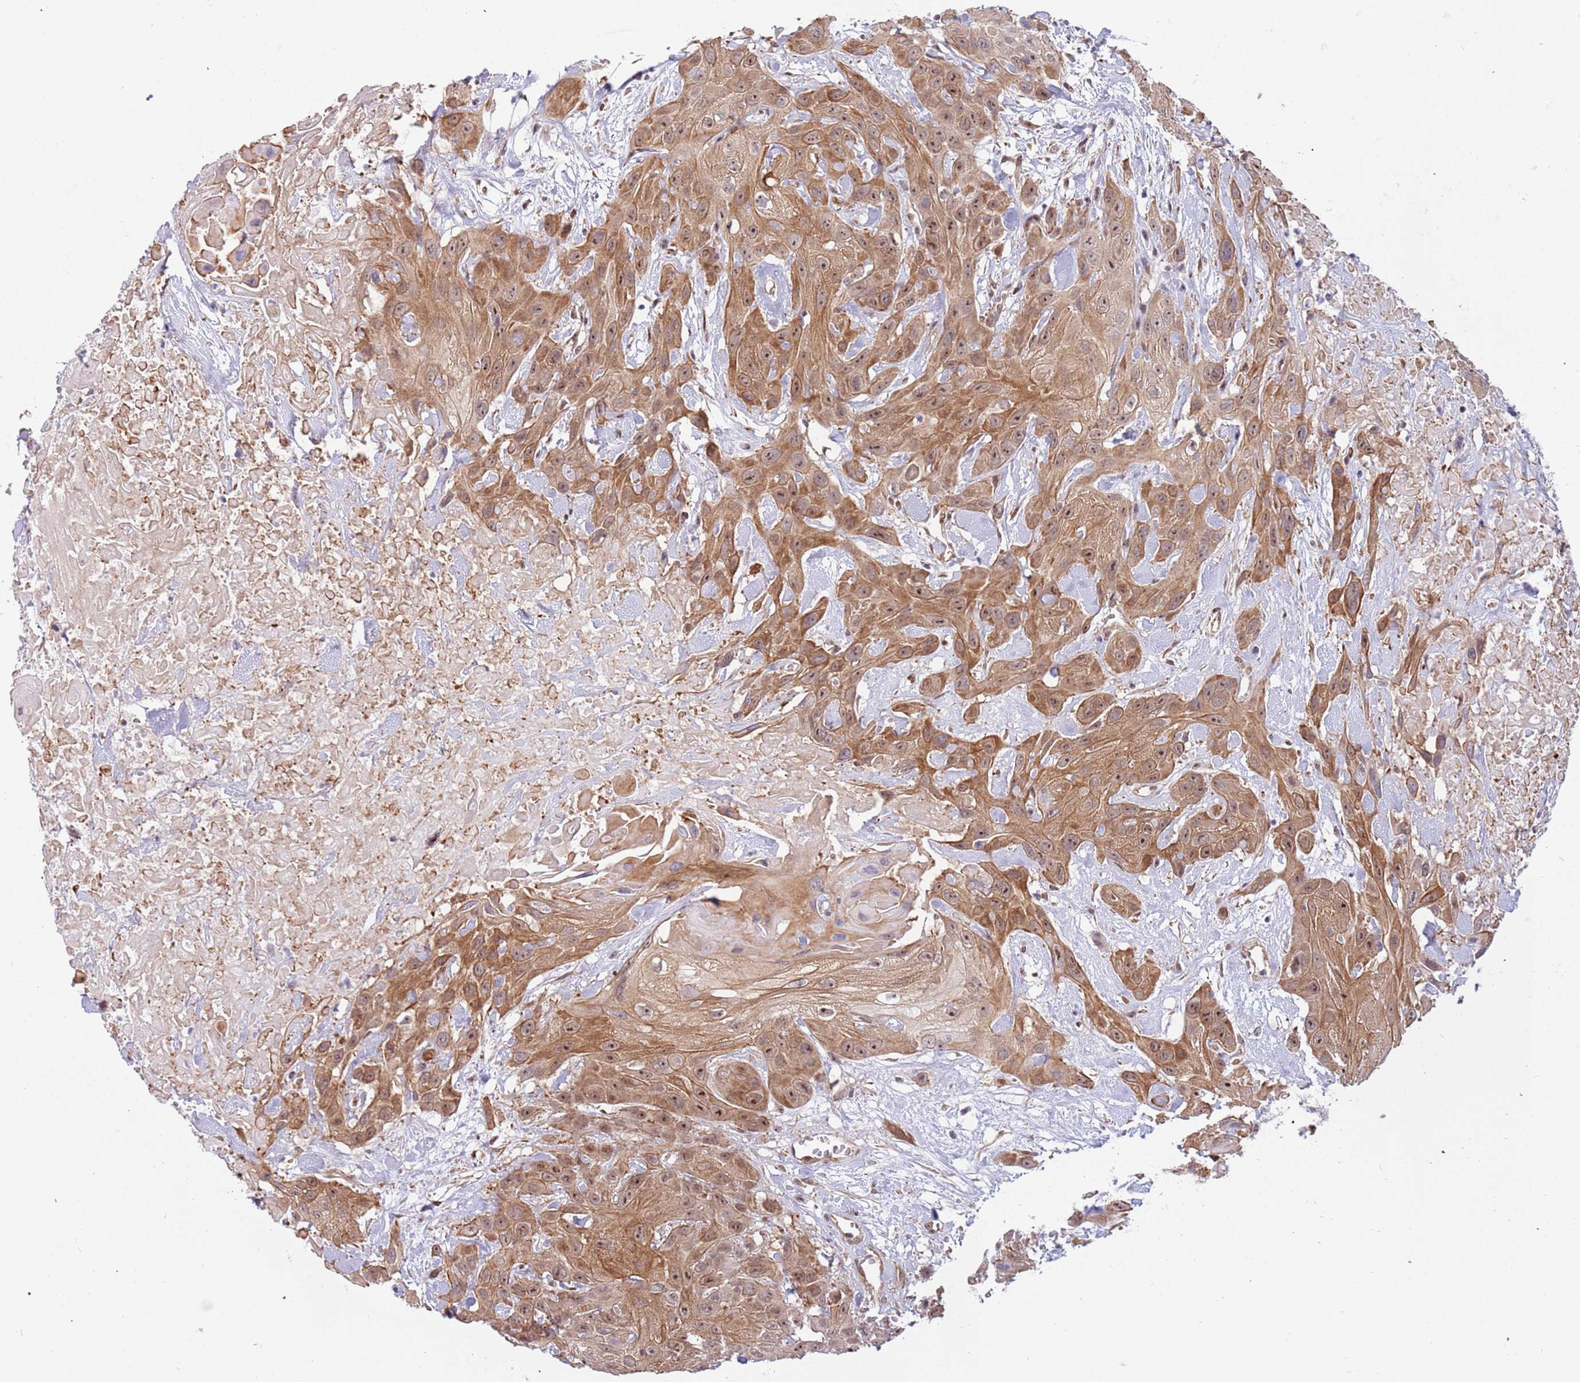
{"staining": {"intensity": "moderate", "quantity": ">75%", "location": "cytoplasmic/membranous,nuclear"}, "tissue": "head and neck cancer", "cell_type": "Tumor cells", "image_type": "cancer", "snomed": [{"axis": "morphology", "description": "Squamous cell carcinoma, NOS"}, {"axis": "topography", "description": "Head-Neck"}], "caption": "This image reveals immunohistochemistry staining of human squamous cell carcinoma (head and neck), with medium moderate cytoplasmic/membranous and nuclear positivity in about >75% of tumor cells.", "gene": "LRMDA", "patient": {"sex": "male", "age": 81}}